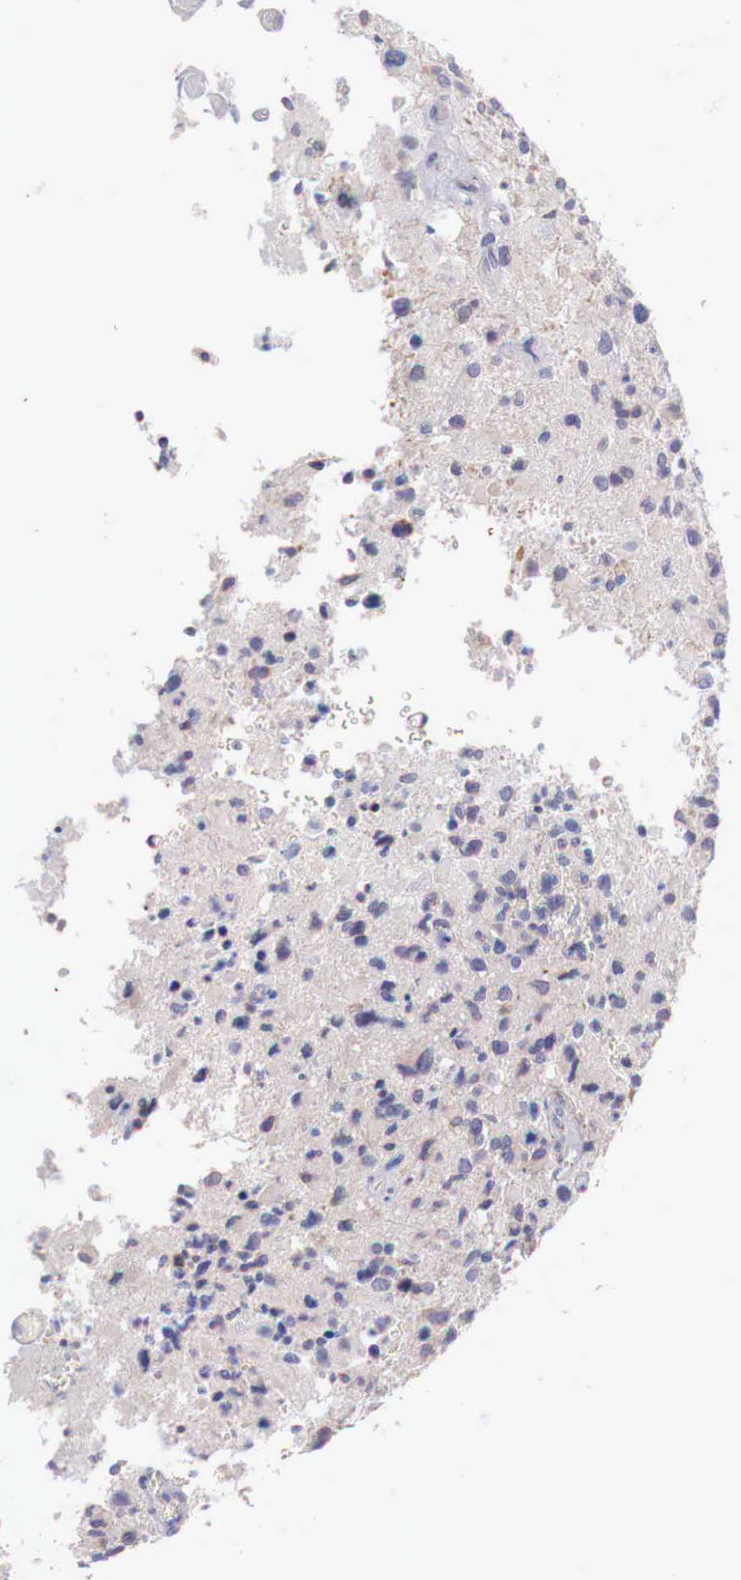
{"staining": {"intensity": "weak", "quantity": "25%-75%", "location": "nuclear"}, "tissue": "glioma", "cell_type": "Tumor cells", "image_type": "cancer", "snomed": [{"axis": "morphology", "description": "Glioma, malignant, High grade"}, {"axis": "topography", "description": "Brain"}], "caption": "About 25%-75% of tumor cells in malignant high-grade glioma demonstrate weak nuclear protein expression as visualized by brown immunohistochemical staining.", "gene": "XPNPEP2", "patient": {"sex": "male", "age": 69}}